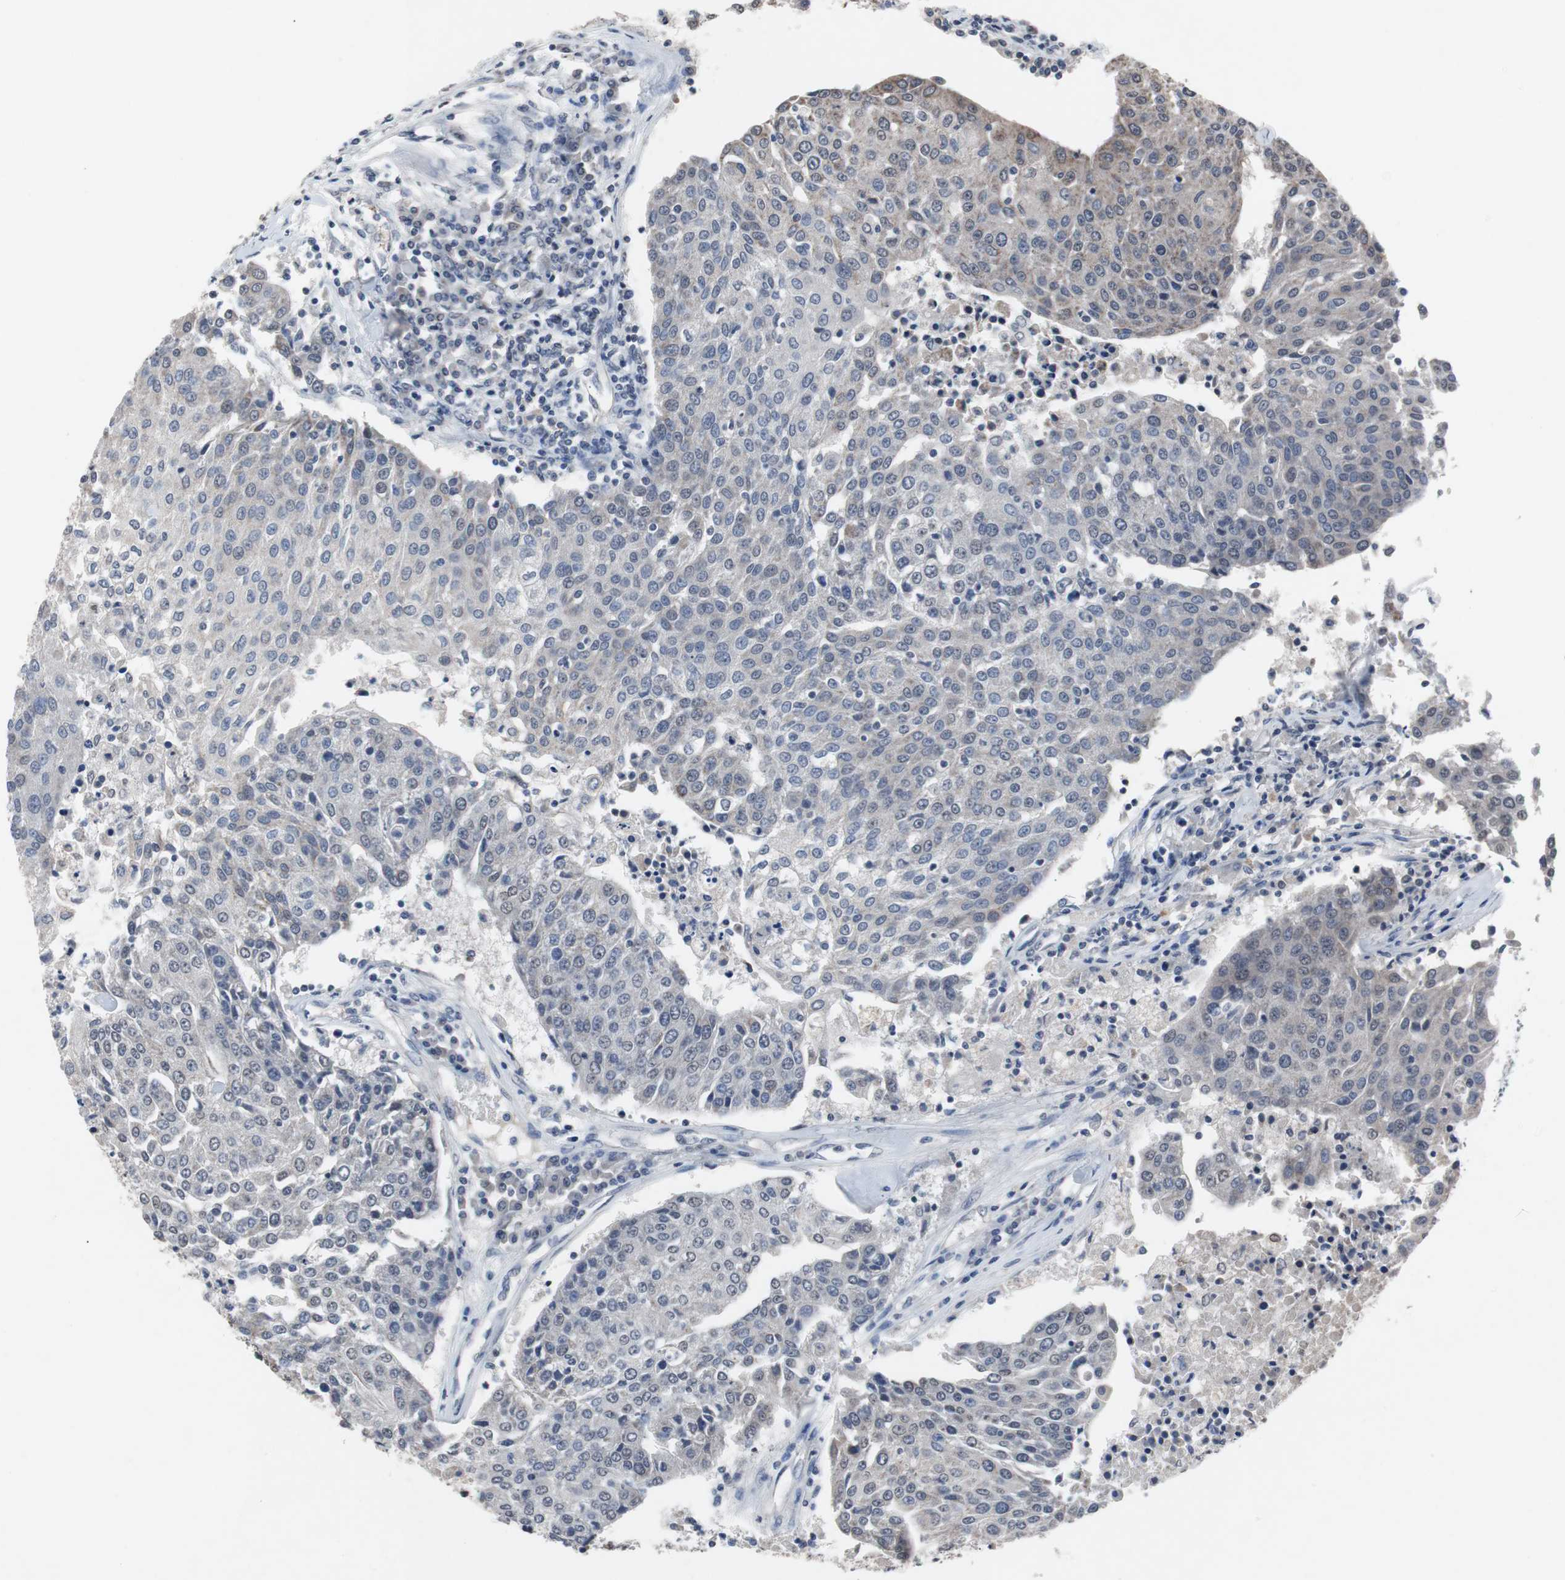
{"staining": {"intensity": "weak", "quantity": "<25%", "location": "cytoplasmic/membranous"}, "tissue": "urothelial cancer", "cell_type": "Tumor cells", "image_type": "cancer", "snomed": [{"axis": "morphology", "description": "Urothelial carcinoma, High grade"}, {"axis": "topography", "description": "Urinary bladder"}], "caption": "A high-resolution image shows immunohistochemistry staining of urothelial cancer, which reveals no significant positivity in tumor cells.", "gene": "RBM47", "patient": {"sex": "female", "age": 85}}